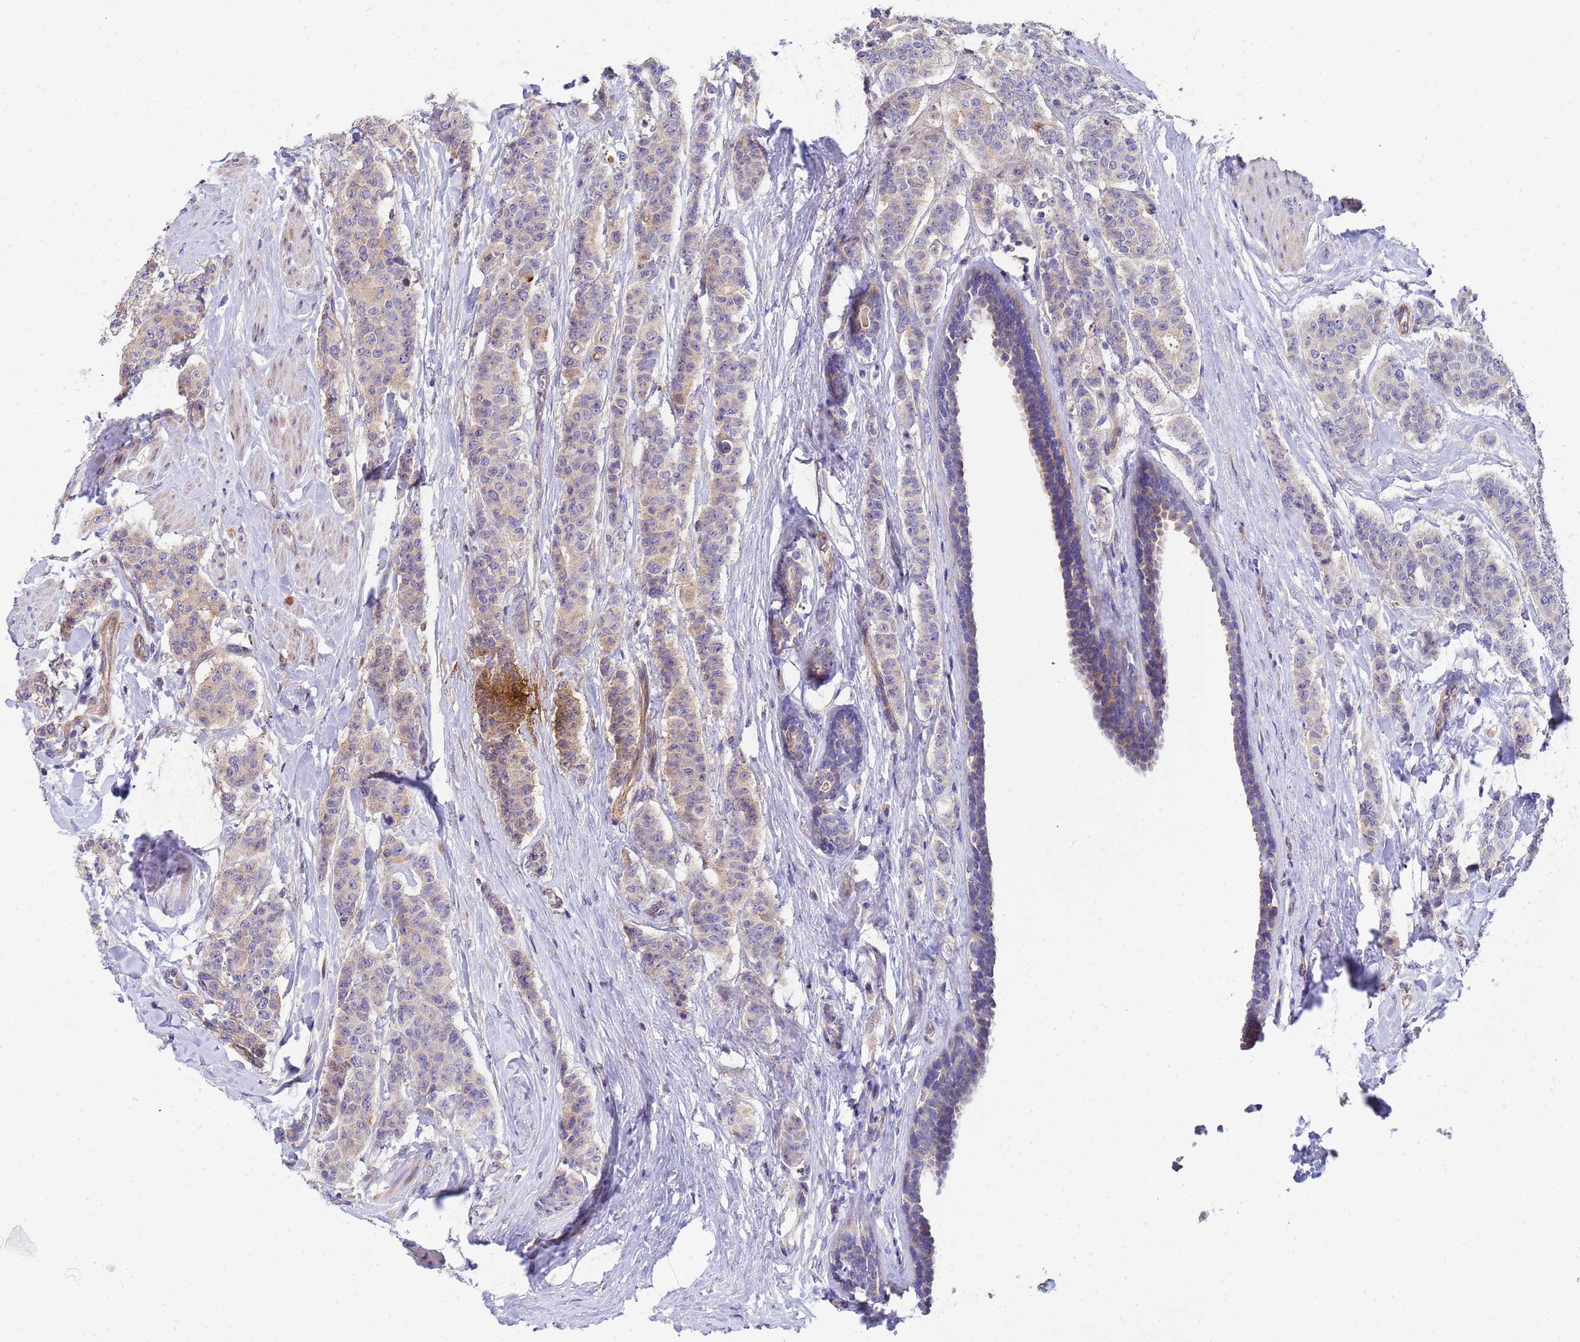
{"staining": {"intensity": "weak", "quantity": ">75%", "location": "cytoplasmic/membranous"}, "tissue": "breast cancer", "cell_type": "Tumor cells", "image_type": "cancer", "snomed": [{"axis": "morphology", "description": "Duct carcinoma"}, {"axis": "topography", "description": "Breast"}], "caption": "The histopathology image shows a brown stain indicating the presence of a protein in the cytoplasmic/membranous of tumor cells in infiltrating ductal carcinoma (breast). Nuclei are stained in blue.", "gene": "CDC34", "patient": {"sex": "female", "age": 40}}